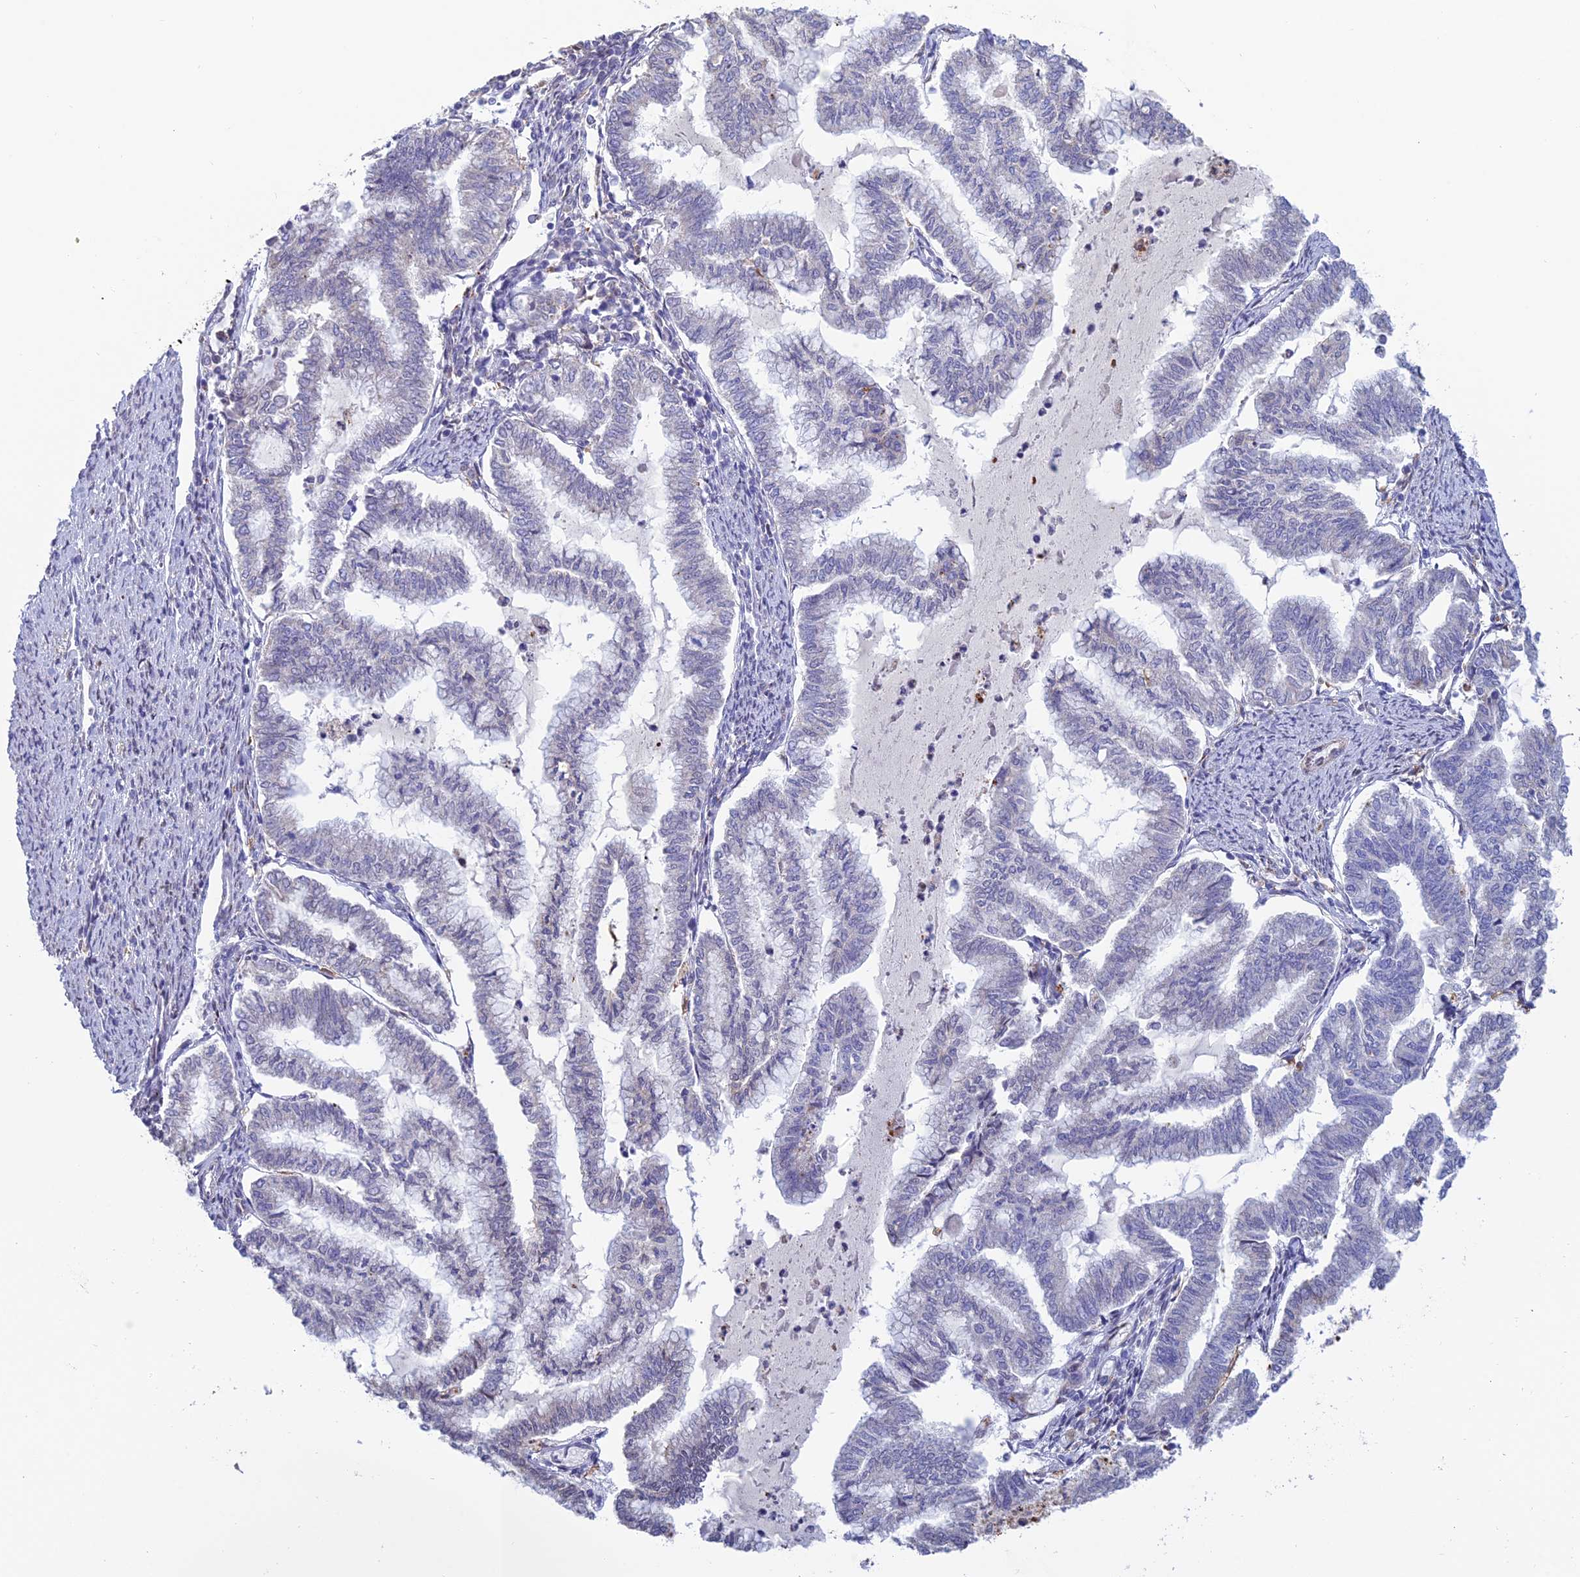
{"staining": {"intensity": "negative", "quantity": "none", "location": "none"}, "tissue": "endometrial cancer", "cell_type": "Tumor cells", "image_type": "cancer", "snomed": [{"axis": "morphology", "description": "Adenocarcinoma, NOS"}, {"axis": "topography", "description": "Endometrium"}], "caption": "A micrograph of endometrial adenocarcinoma stained for a protein exhibits no brown staining in tumor cells.", "gene": "CSPG4", "patient": {"sex": "female", "age": 79}}